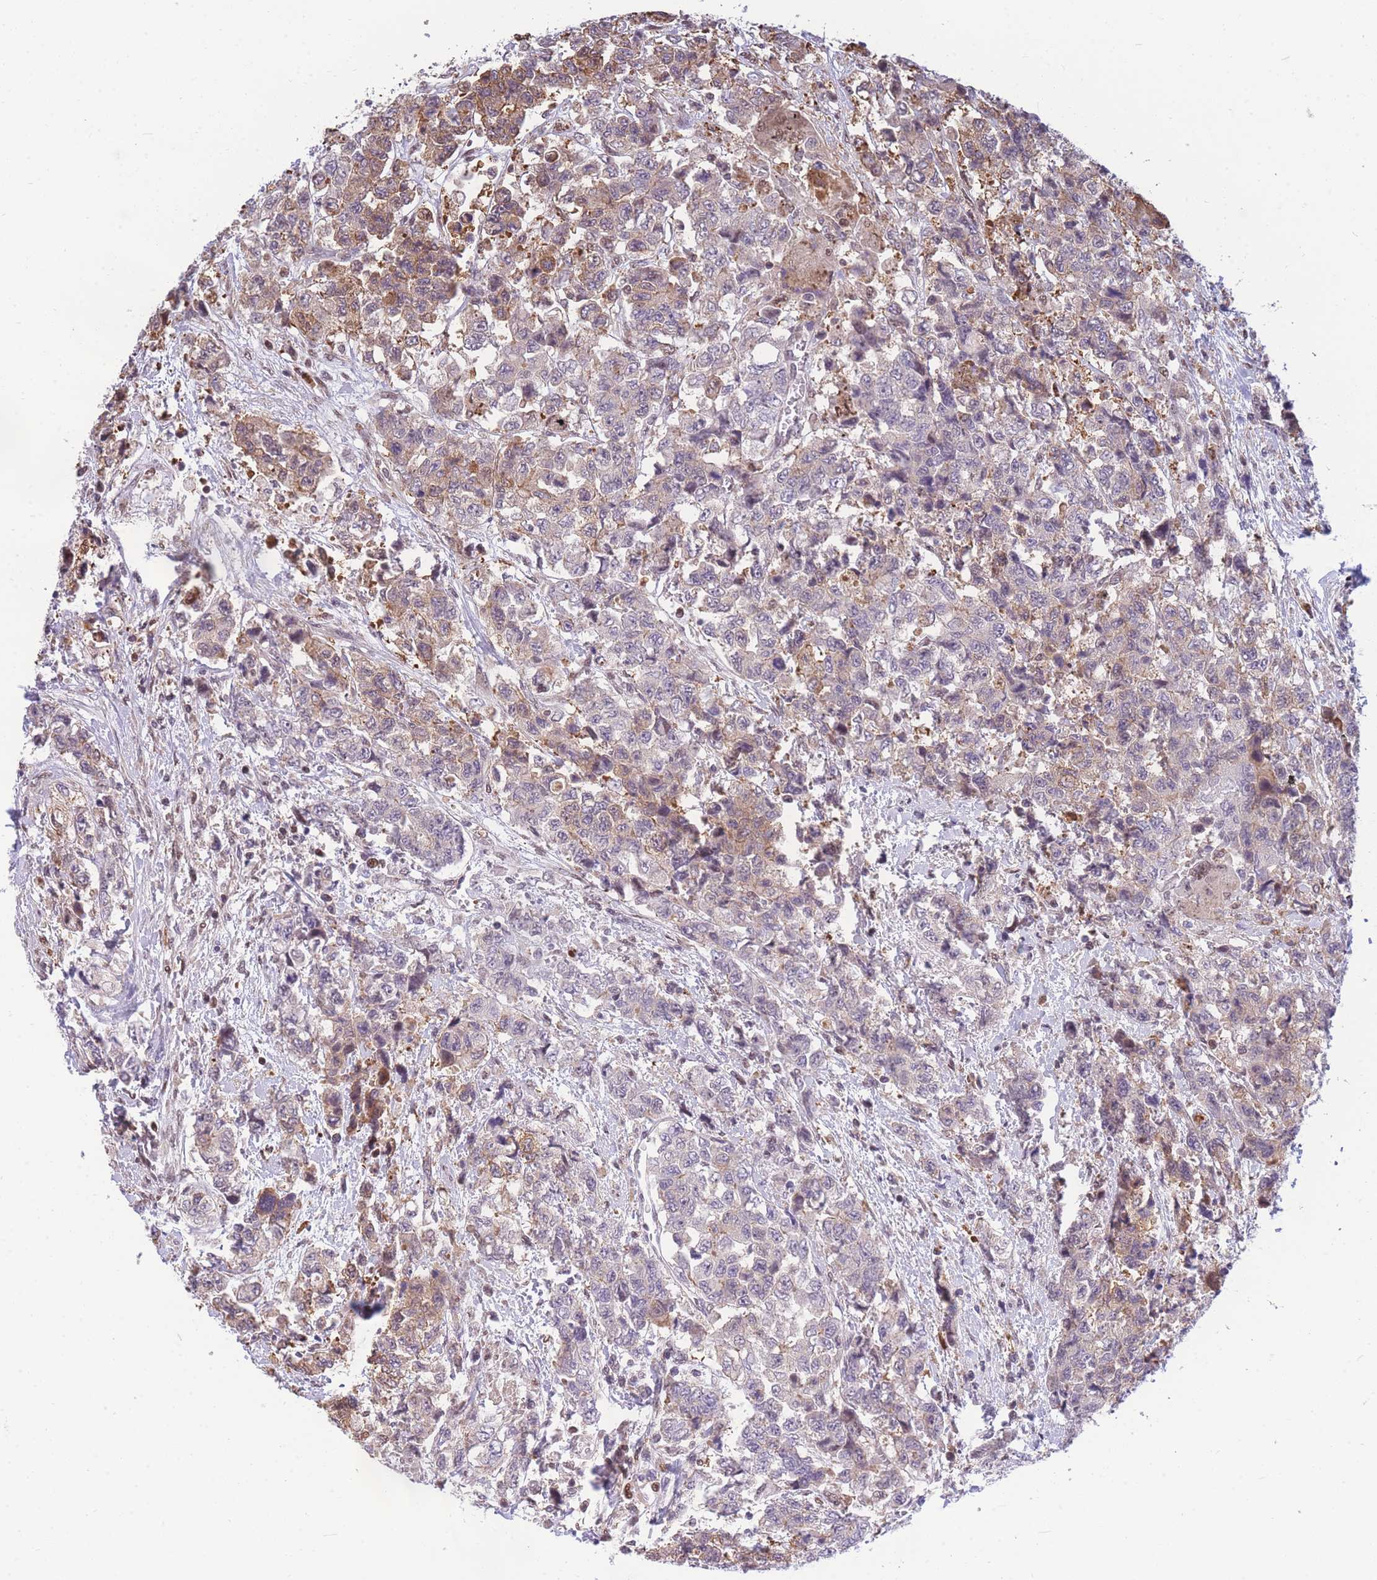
{"staining": {"intensity": "moderate", "quantity": "25%-75%", "location": "cytoplasmic/membranous"}, "tissue": "urothelial cancer", "cell_type": "Tumor cells", "image_type": "cancer", "snomed": [{"axis": "morphology", "description": "Urothelial carcinoma, High grade"}, {"axis": "topography", "description": "Urinary bladder"}], "caption": "A histopathology image showing moderate cytoplasmic/membranous staining in approximately 25%-75% of tumor cells in urothelial cancer, as visualized by brown immunohistochemical staining.", "gene": "CRACD", "patient": {"sex": "female", "age": 78}}